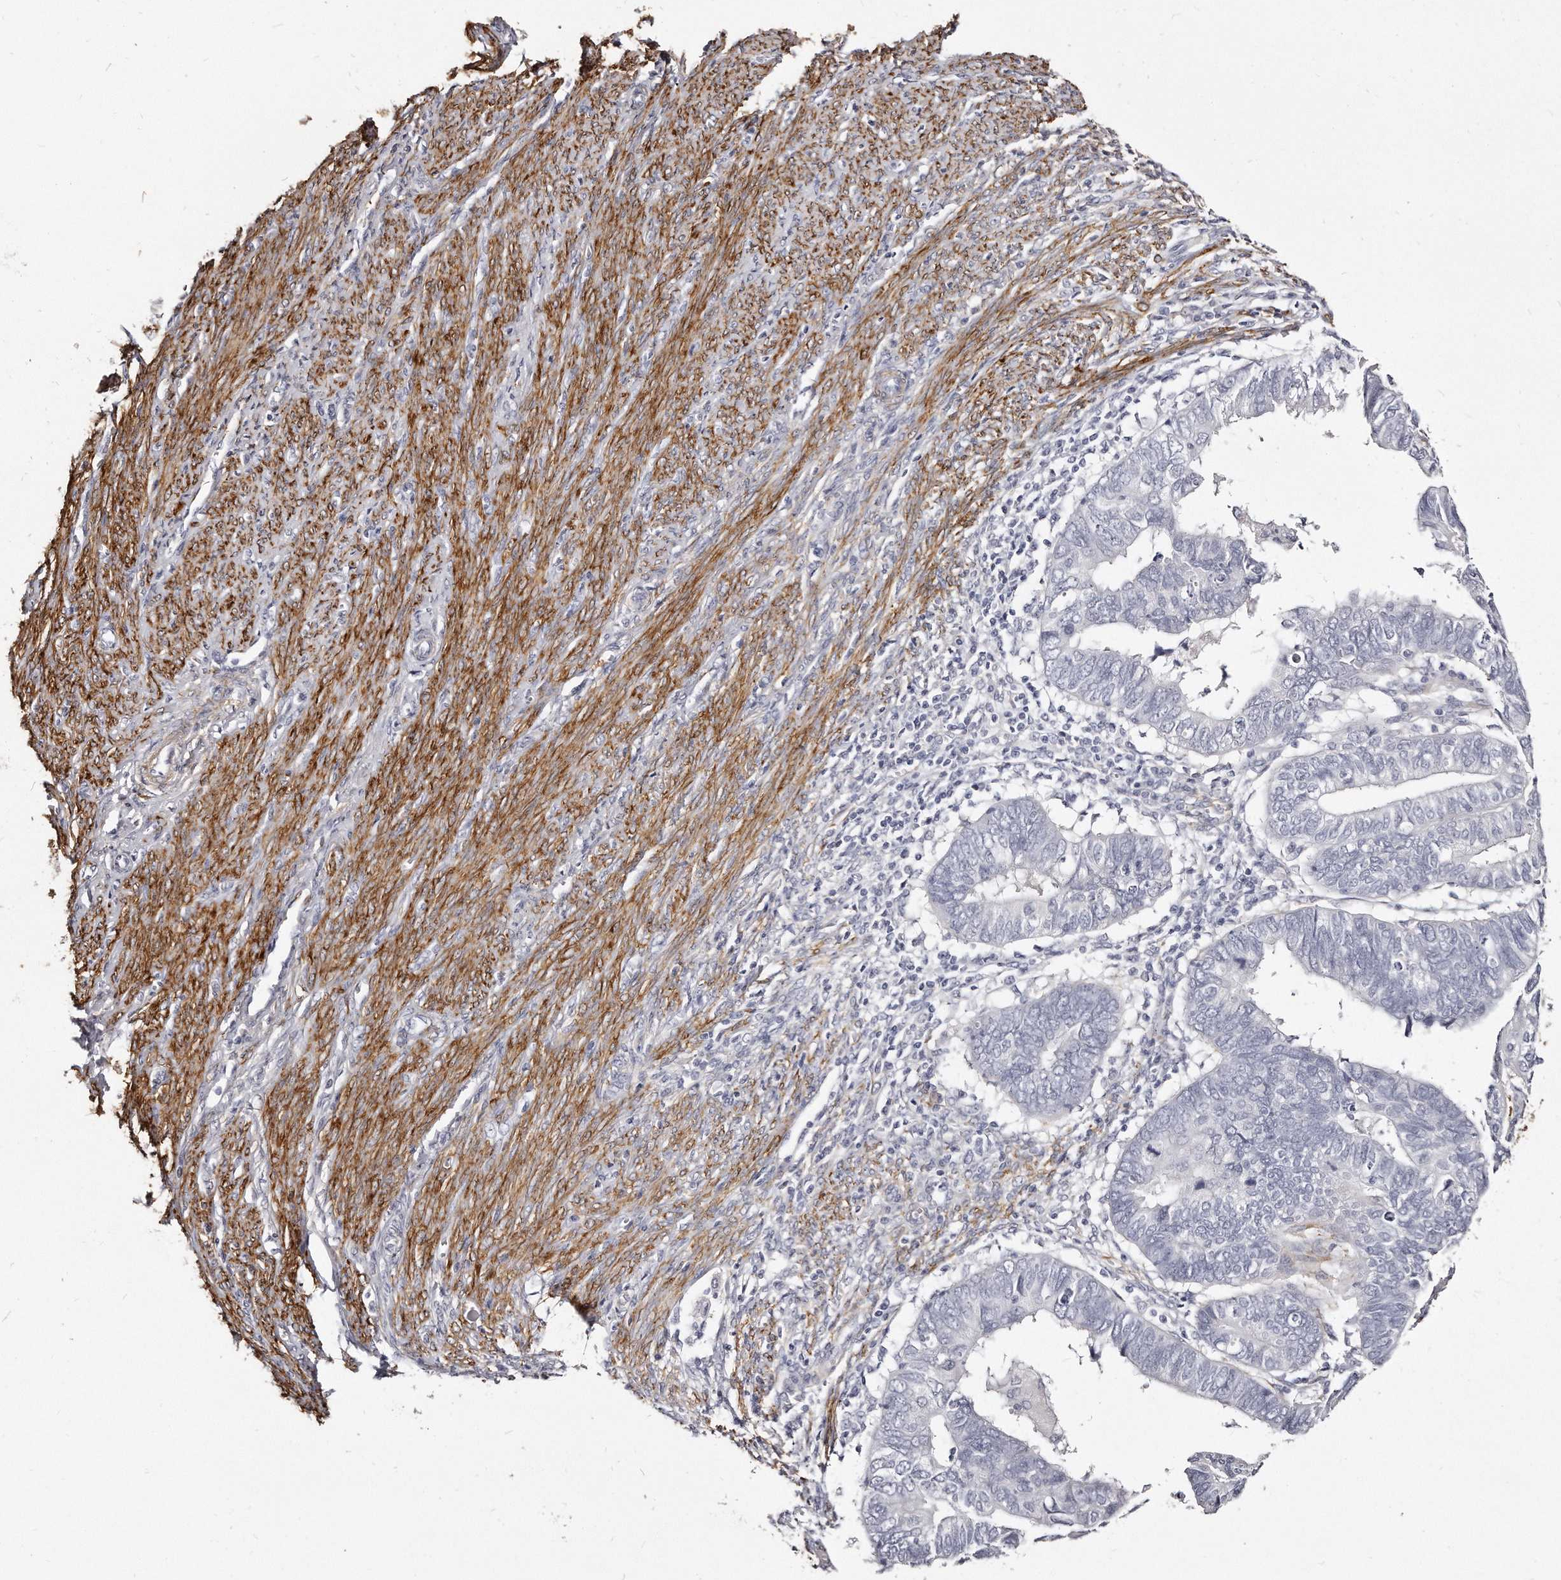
{"staining": {"intensity": "negative", "quantity": "none", "location": "none"}, "tissue": "endometrial cancer", "cell_type": "Tumor cells", "image_type": "cancer", "snomed": [{"axis": "morphology", "description": "Adenocarcinoma, NOS"}, {"axis": "topography", "description": "Uterus"}], "caption": "Endometrial cancer stained for a protein using immunohistochemistry displays no positivity tumor cells.", "gene": "LMOD1", "patient": {"sex": "female", "age": 77}}